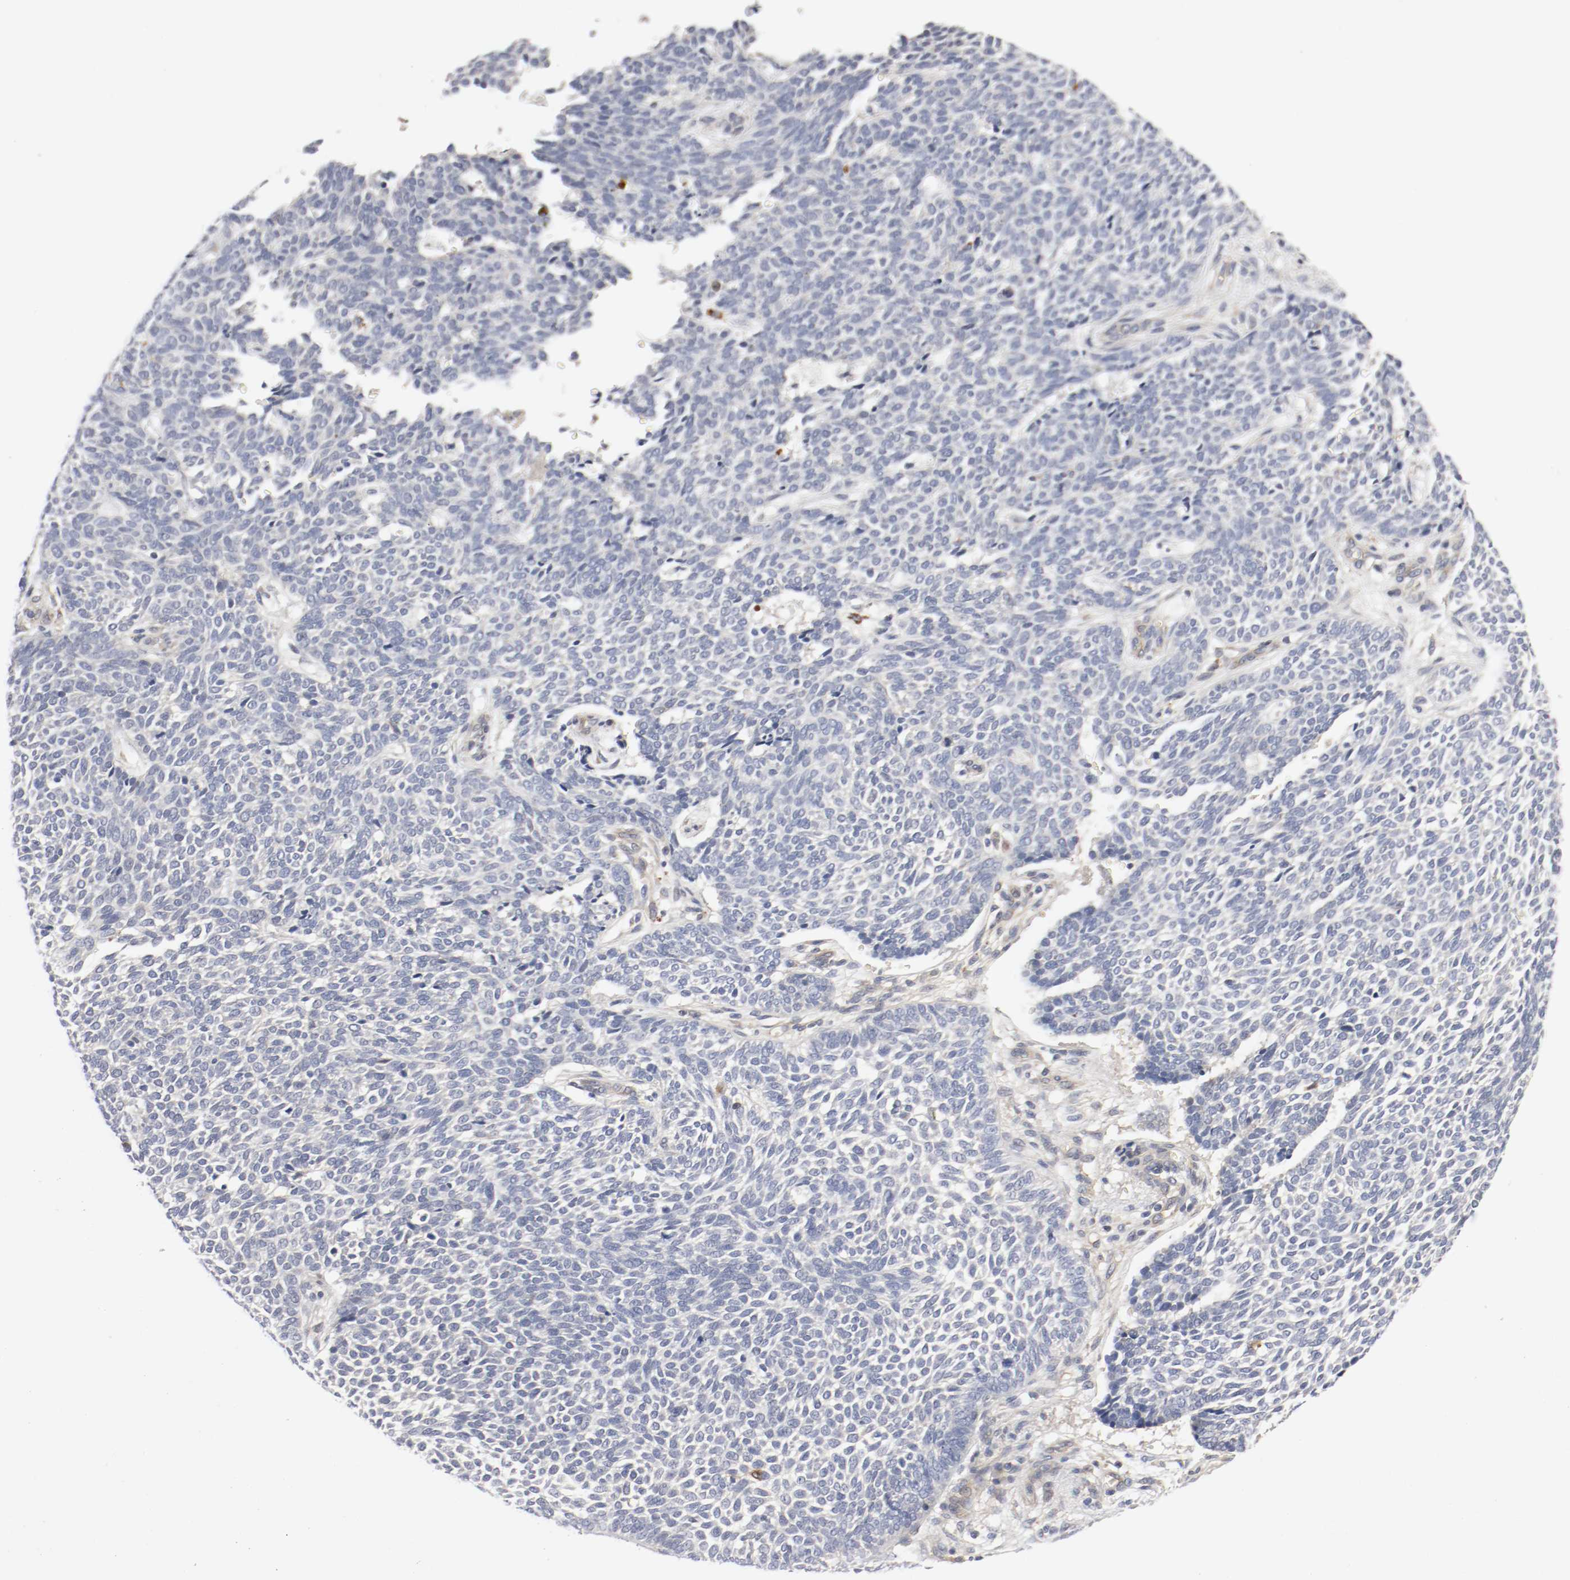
{"staining": {"intensity": "negative", "quantity": "none", "location": "none"}, "tissue": "skin cancer", "cell_type": "Tumor cells", "image_type": "cancer", "snomed": [{"axis": "morphology", "description": "Normal tissue, NOS"}, {"axis": "morphology", "description": "Basal cell carcinoma"}, {"axis": "topography", "description": "Skin"}], "caption": "Tumor cells are negative for brown protein staining in skin cancer (basal cell carcinoma).", "gene": "REN", "patient": {"sex": "male", "age": 87}}